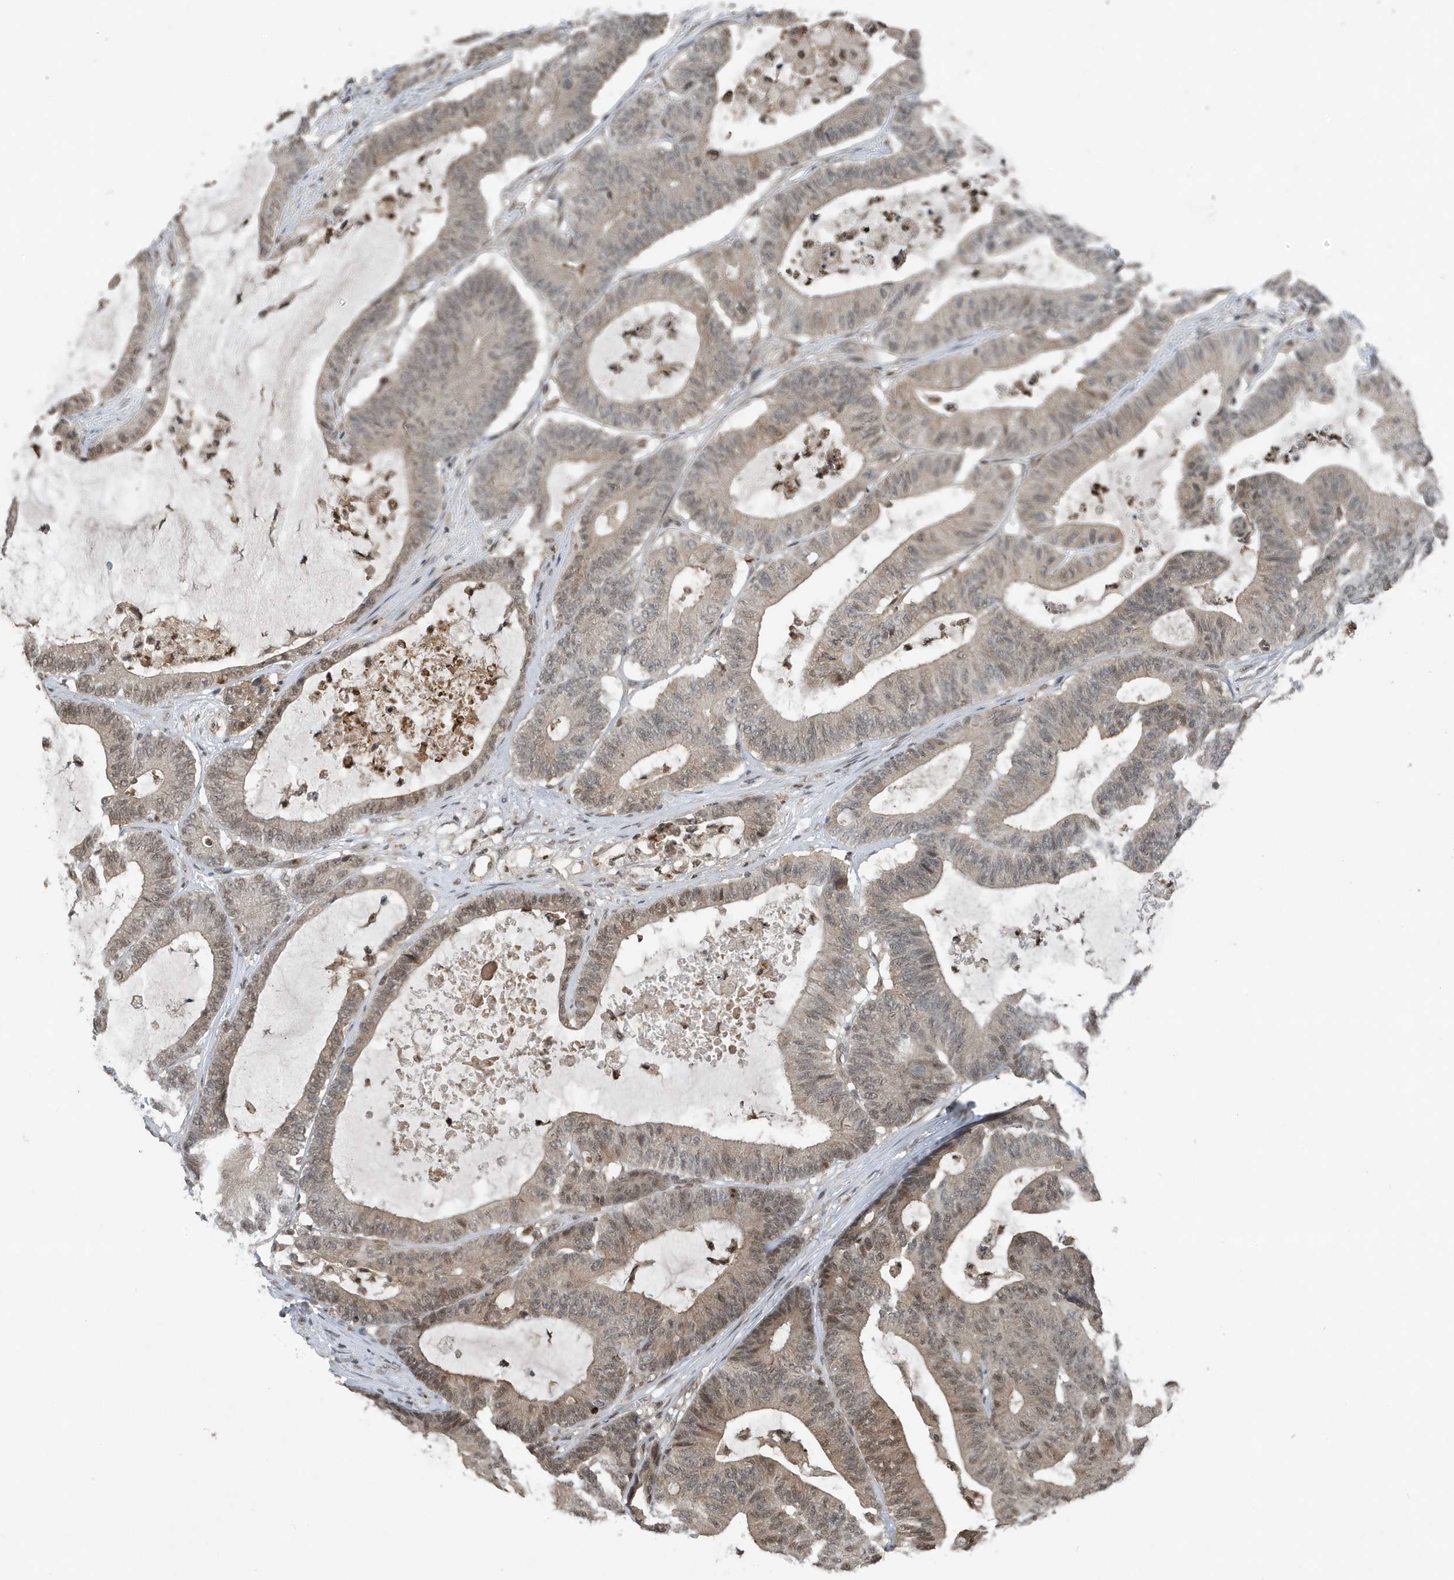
{"staining": {"intensity": "weak", "quantity": ">75%", "location": "cytoplasmic/membranous,nuclear"}, "tissue": "colorectal cancer", "cell_type": "Tumor cells", "image_type": "cancer", "snomed": [{"axis": "morphology", "description": "Adenocarcinoma, NOS"}, {"axis": "topography", "description": "Colon"}], "caption": "The micrograph shows immunohistochemical staining of colorectal adenocarcinoma. There is weak cytoplasmic/membranous and nuclear expression is identified in approximately >75% of tumor cells.", "gene": "HSPA1A", "patient": {"sex": "female", "age": 84}}